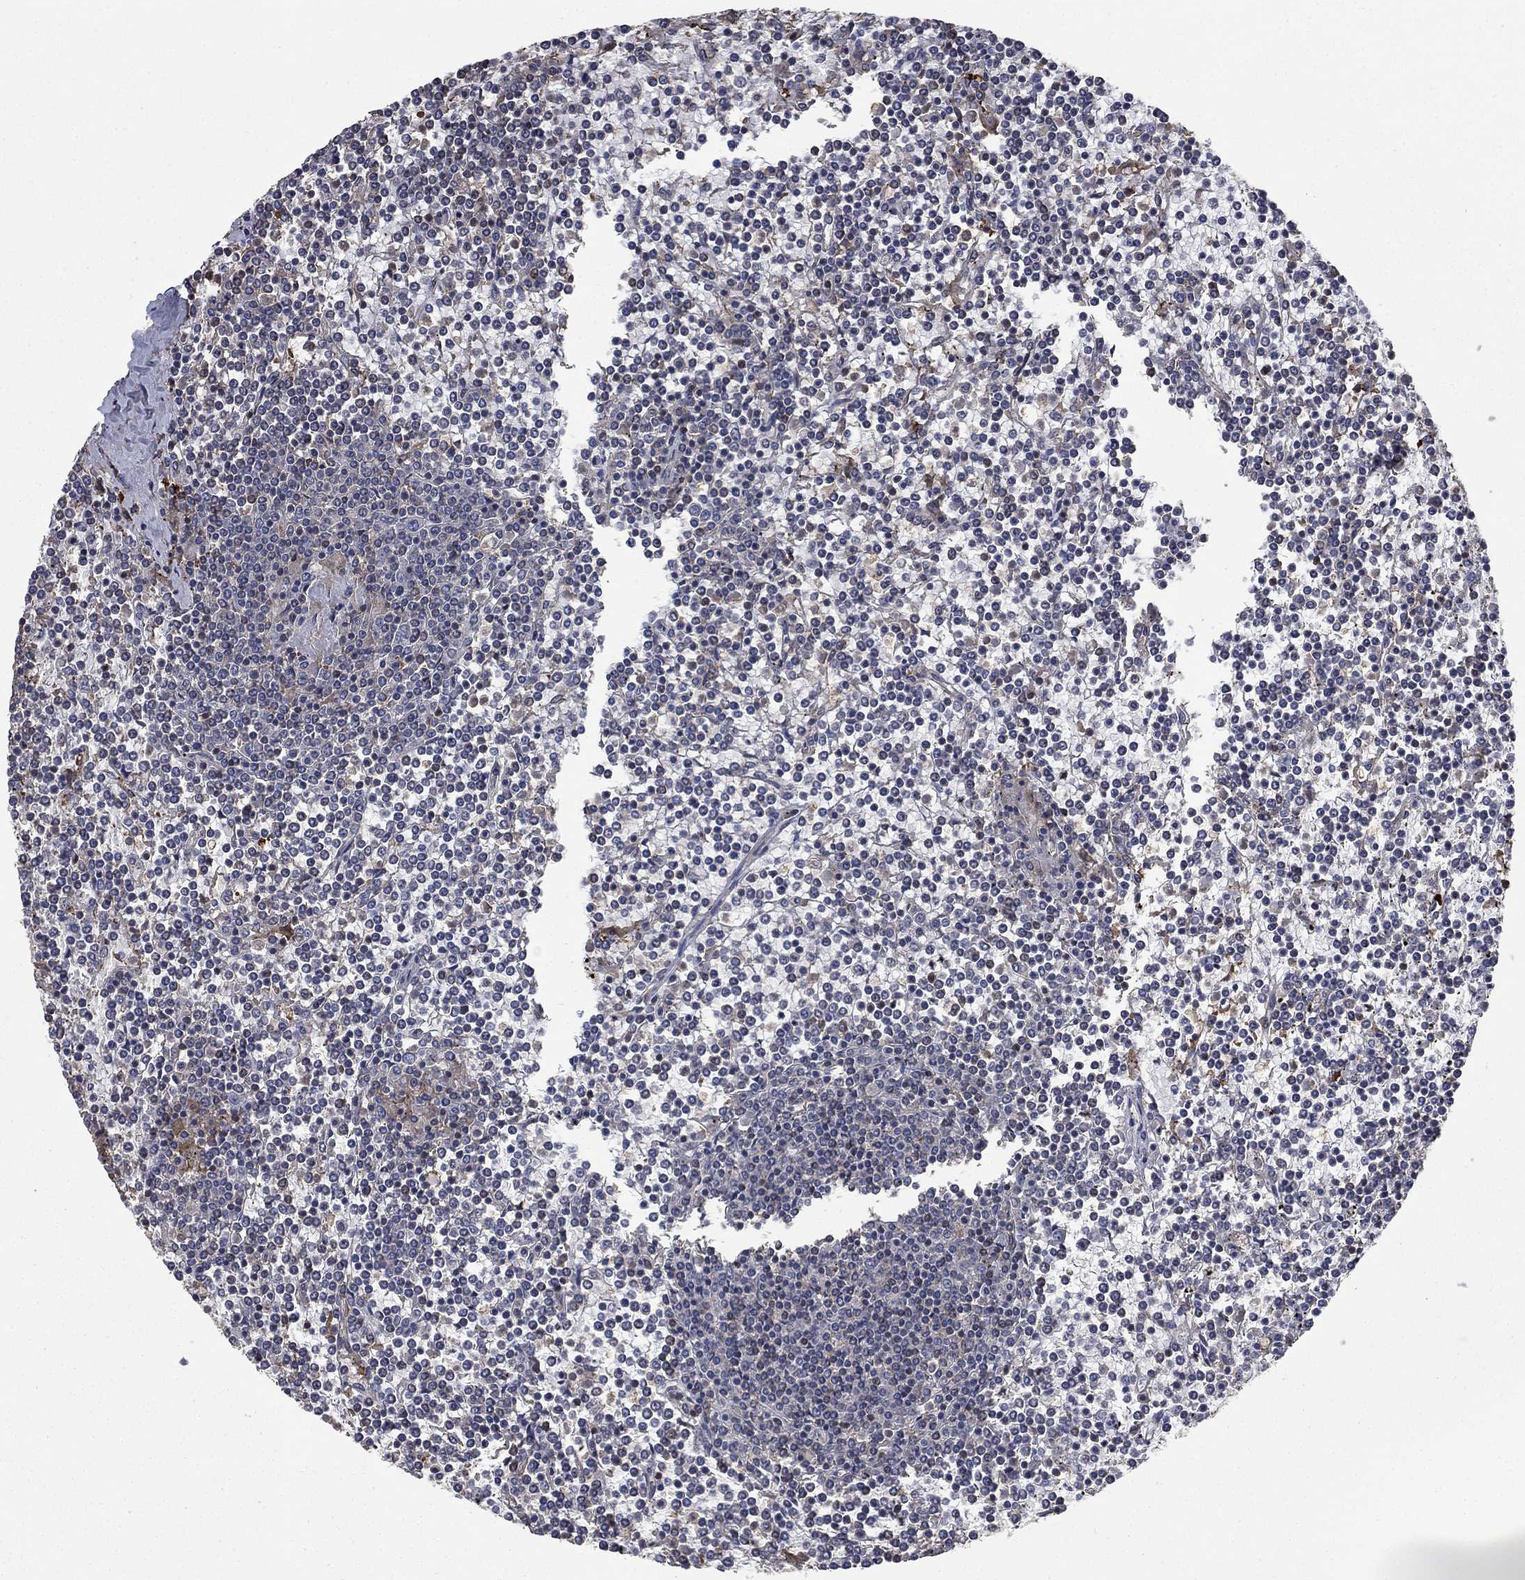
{"staining": {"intensity": "negative", "quantity": "none", "location": "none"}, "tissue": "lymphoma", "cell_type": "Tumor cells", "image_type": "cancer", "snomed": [{"axis": "morphology", "description": "Malignant lymphoma, non-Hodgkin's type, Low grade"}, {"axis": "topography", "description": "Spleen"}], "caption": "Low-grade malignant lymphoma, non-Hodgkin's type was stained to show a protein in brown. There is no significant positivity in tumor cells. (Stains: DAB (3,3'-diaminobenzidine) immunohistochemistry (IHC) with hematoxylin counter stain, Microscopy: brightfield microscopy at high magnification).", "gene": "PDE3A", "patient": {"sex": "female", "age": 19}}